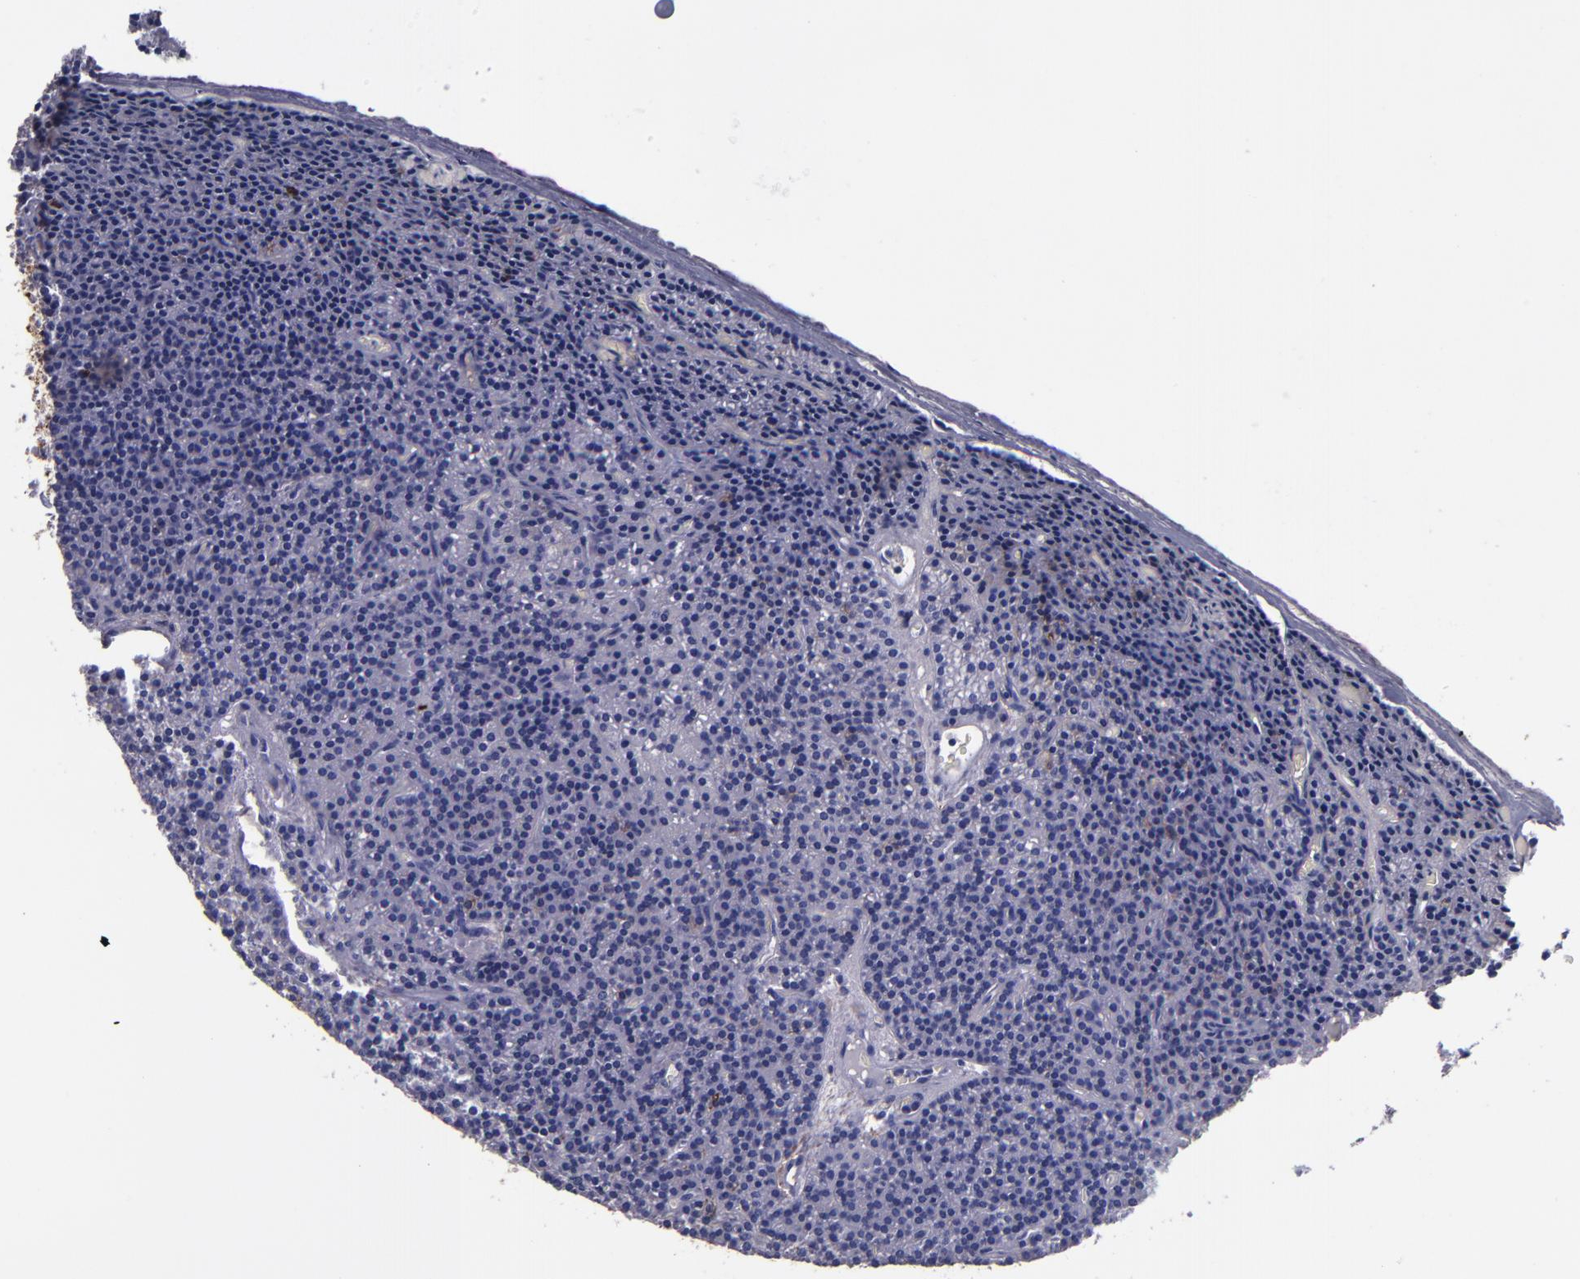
{"staining": {"intensity": "negative", "quantity": "none", "location": "none"}, "tissue": "parathyroid gland", "cell_type": "Glandular cells", "image_type": "normal", "snomed": [{"axis": "morphology", "description": "Normal tissue, NOS"}, {"axis": "topography", "description": "Parathyroid gland"}], "caption": "This is an immunohistochemistry image of benign human parathyroid gland. There is no staining in glandular cells.", "gene": "MFGE8", "patient": {"sex": "male", "age": 57}}